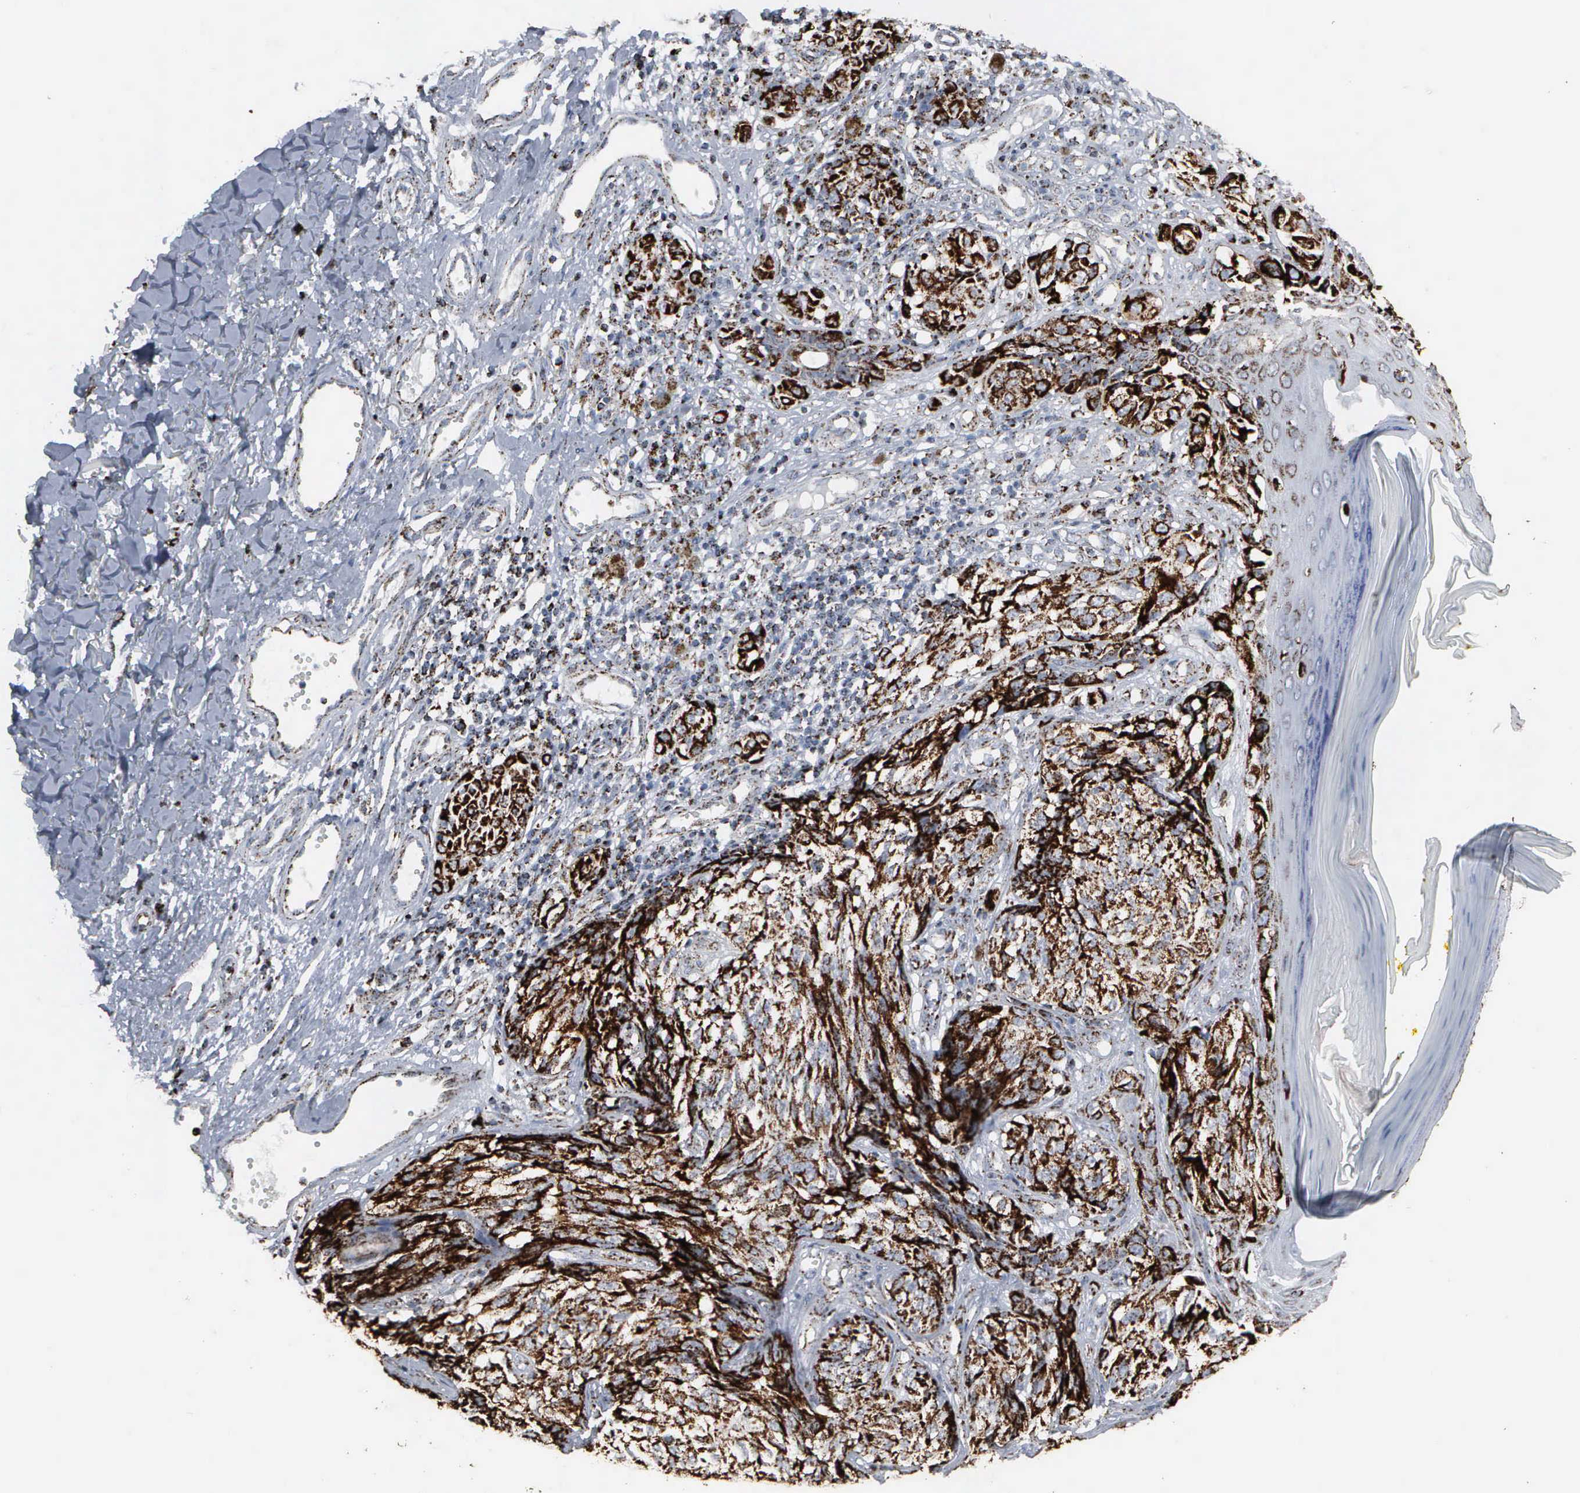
{"staining": {"intensity": "strong", "quantity": ">75%", "location": "cytoplasmic/membranous"}, "tissue": "melanoma", "cell_type": "Tumor cells", "image_type": "cancer", "snomed": [{"axis": "morphology", "description": "Malignant melanoma, NOS"}, {"axis": "topography", "description": "Skin"}], "caption": "A micrograph of human melanoma stained for a protein shows strong cytoplasmic/membranous brown staining in tumor cells.", "gene": "HSPA9", "patient": {"sex": "male", "age": 67}}